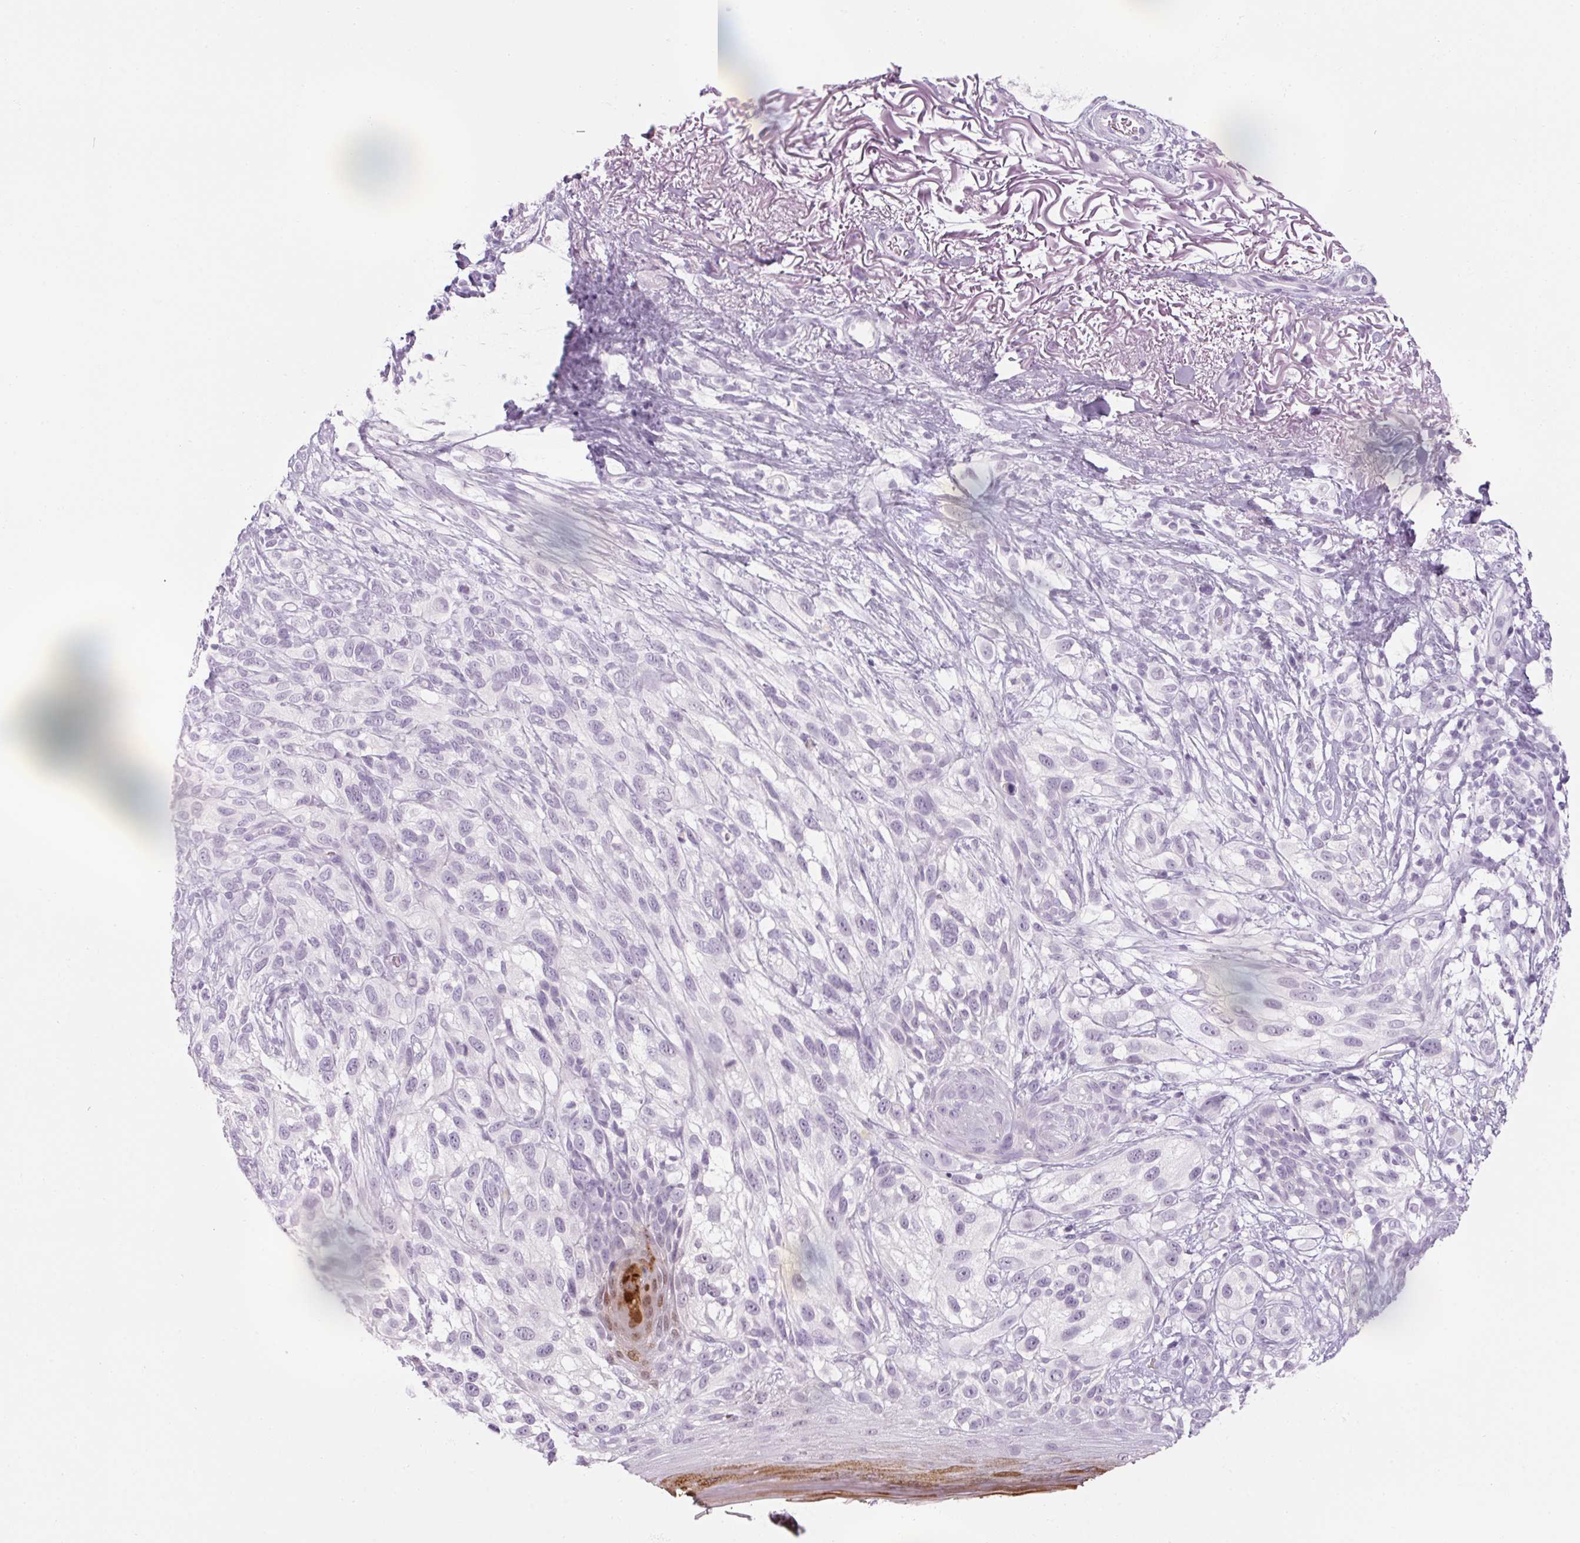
{"staining": {"intensity": "negative", "quantity": "none", "location": "none"}, "tissue": "melanoma", "cell_type": "Tumor cells", "image_type": "cancer", "snomed": [{"axis": "morphology", "description": "Malignant melanoma, NOS"}, {"axis": "topography", "description": "Skin"}], "caption": "Malignant melanoma stained for a protein using IHC shows no positivity tumor cells.", "gene": "RPTN", "patient": {"sex": "female", "age": 86}}